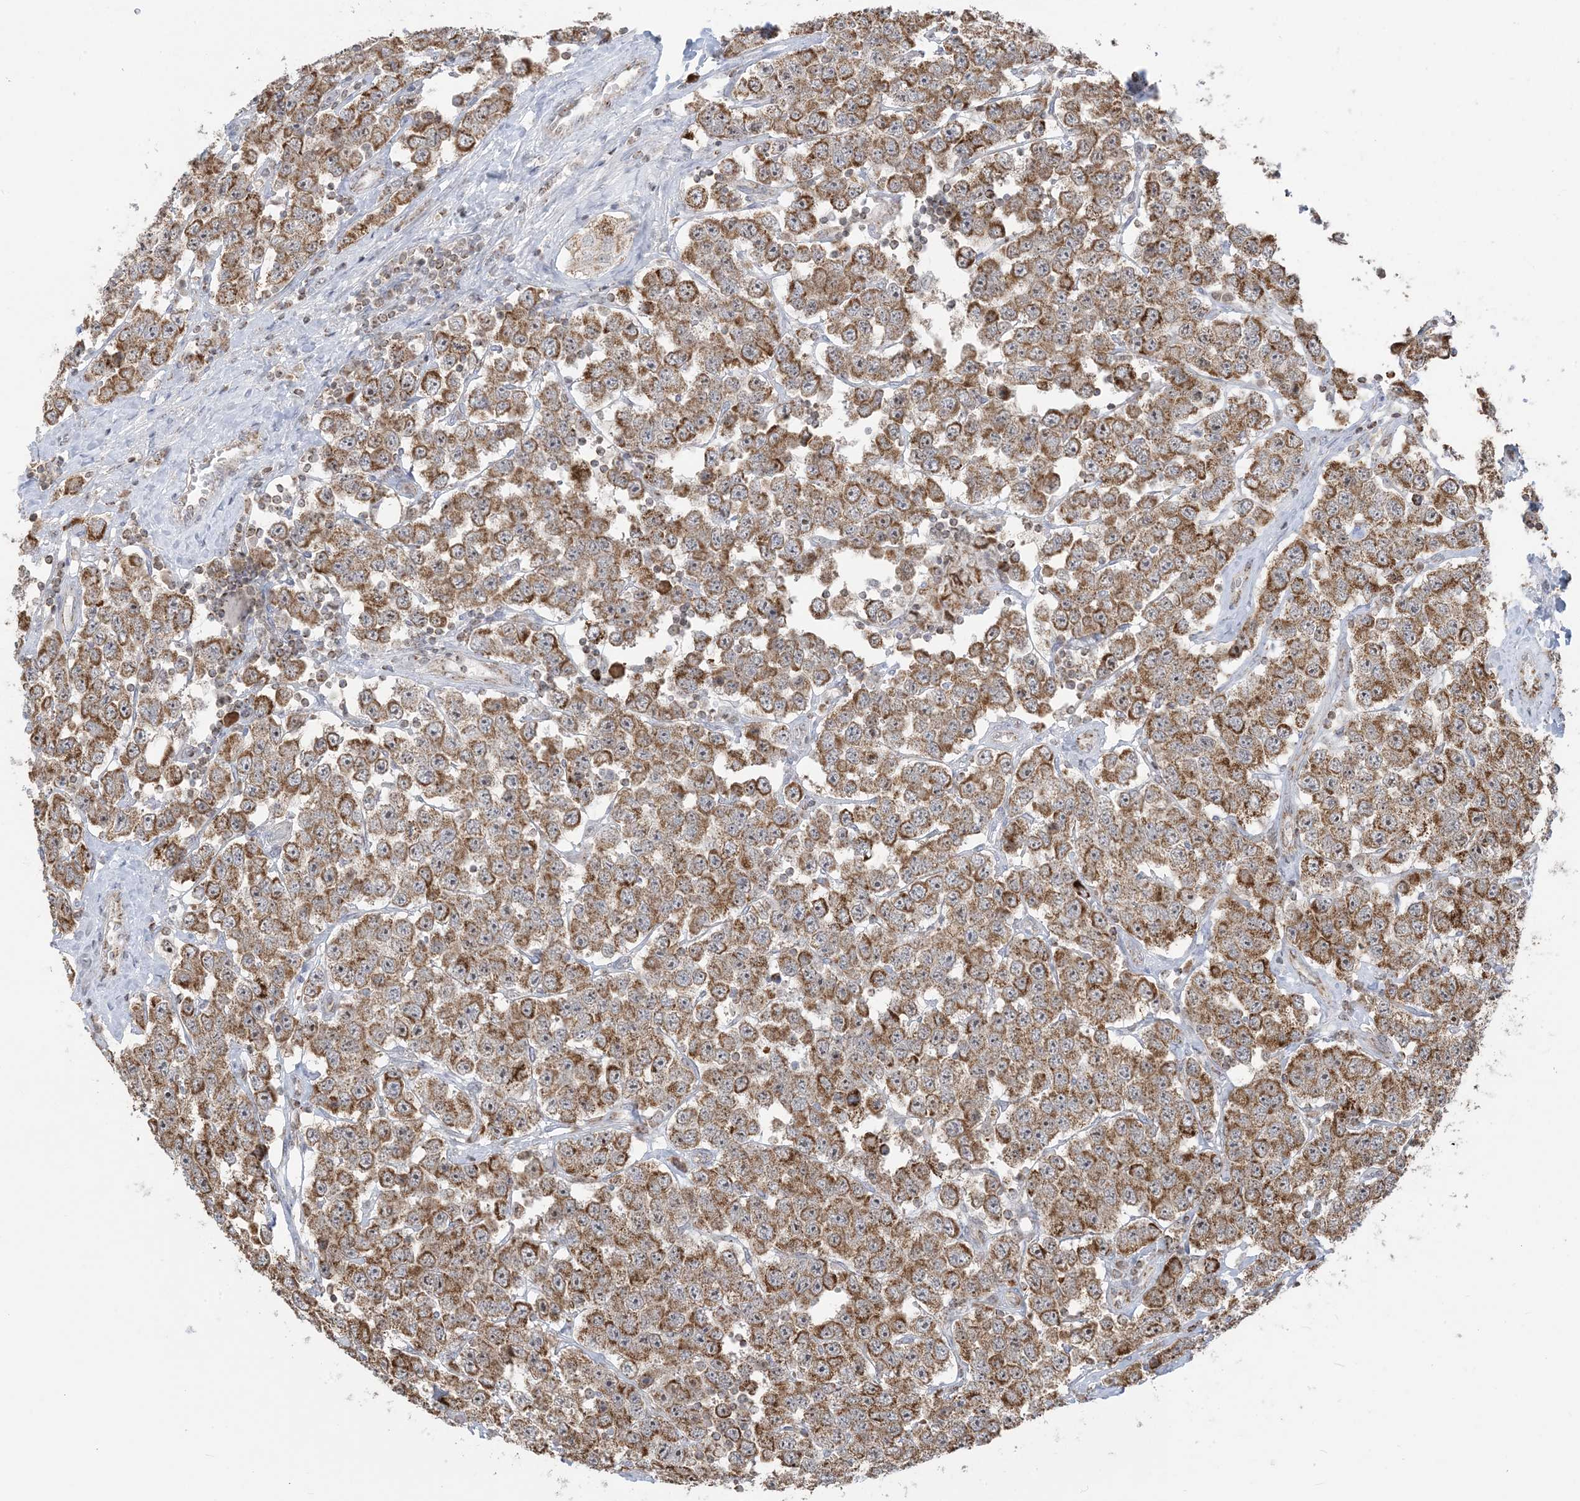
{"staining": {"intensity": "moderate", "quantity": ">75%", "location": "cytoplasmic/membranous"}, "tissue": "testis cancer", "cell_type": "Tumor cells", "image_type": "cancer", "snomed": [{"axis": "morphology", "description": "Seminoma, NOS"}, {"axis": "topography", "description": "Testis"}], "caption": "Tumor cells demonstrate medium levels of moderate cytoplasmic/membranous staining in approximately >75% of cells in testis cancer.", "gene": "MAPKBP1", "patient": {"sex": "male", "age": 28}}